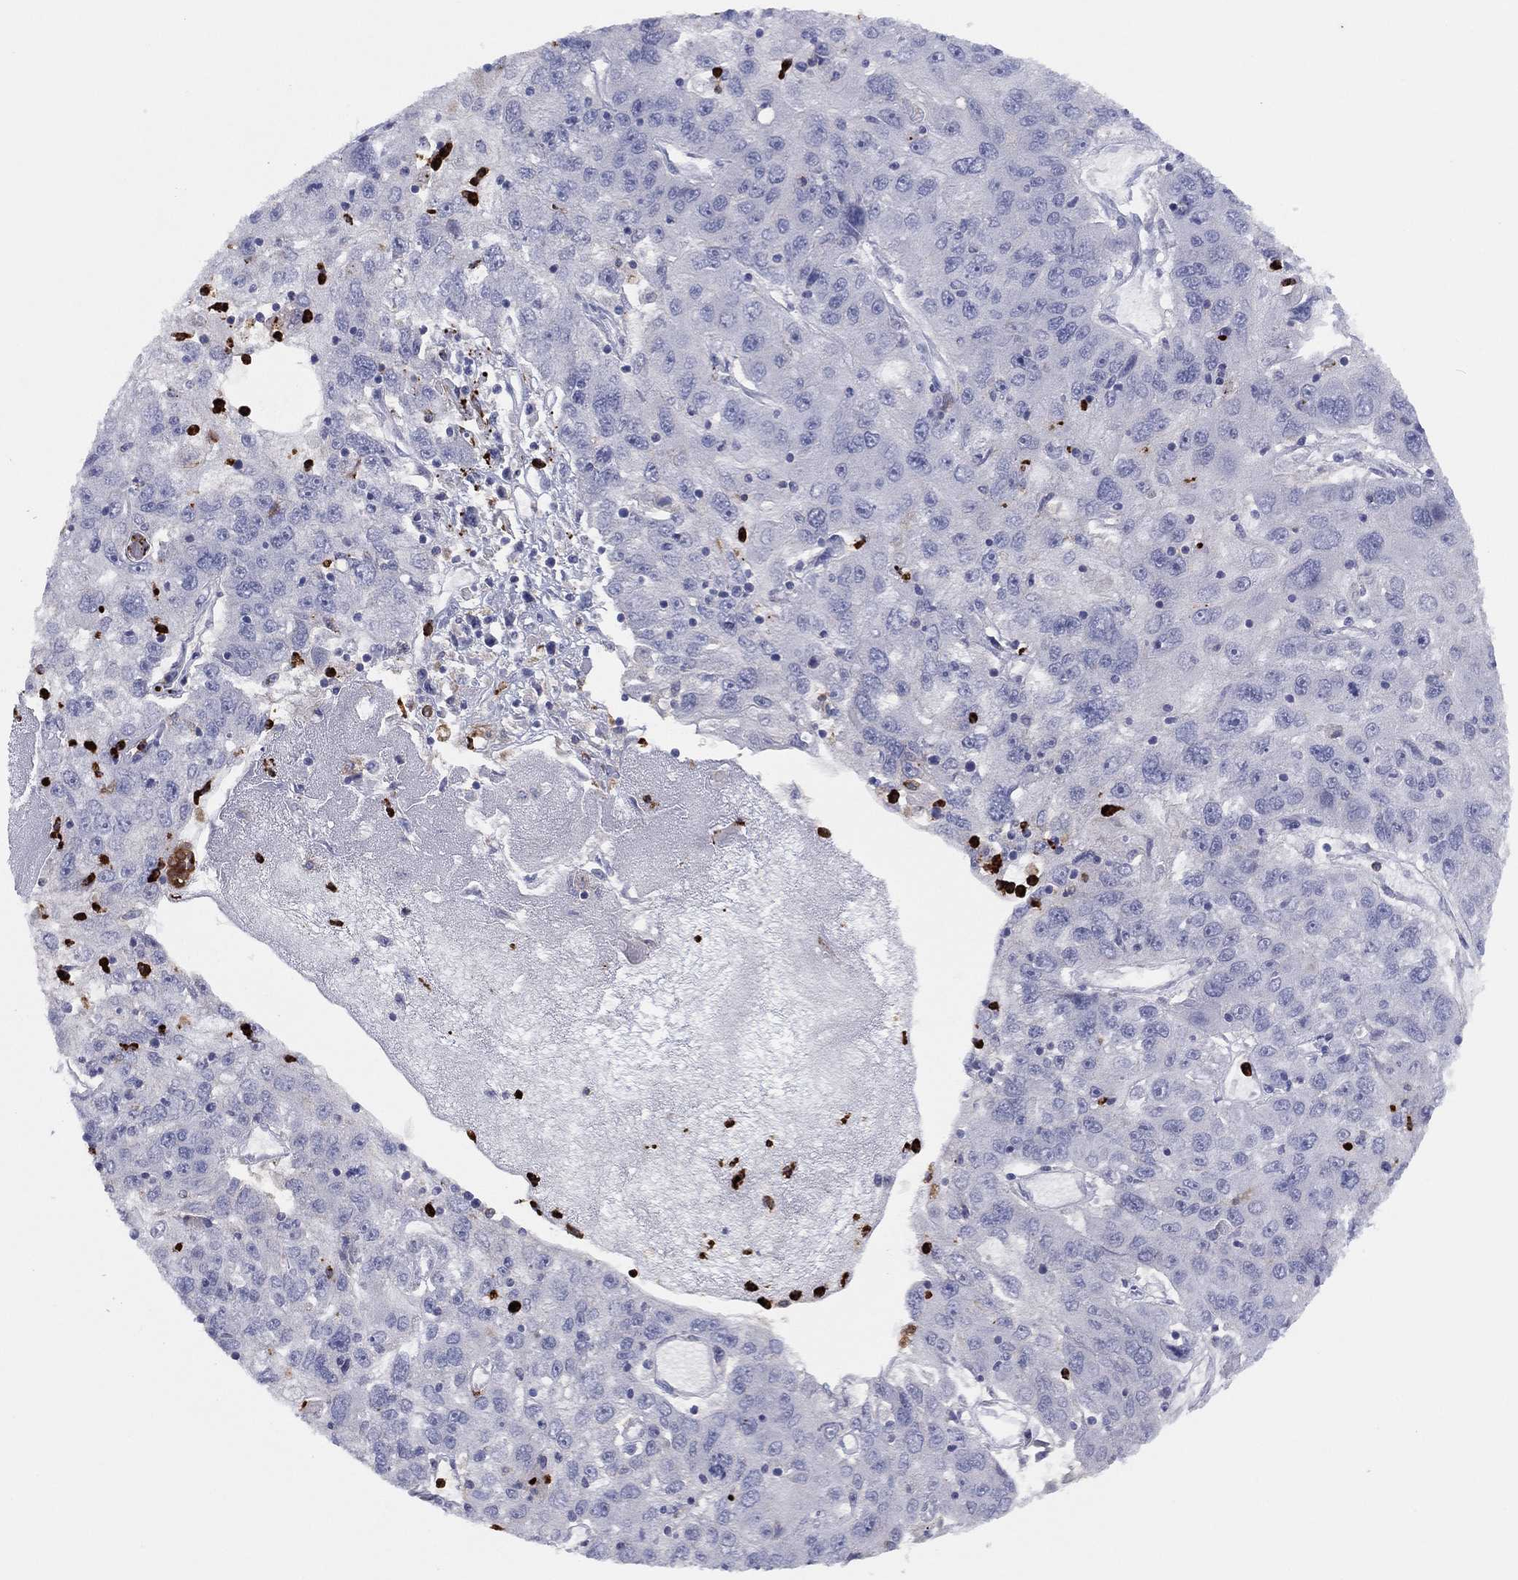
{"staining": {"intensity": "negative", "quantity": "none", "location": "none"}, "tissue": "stomach cancer", "cell_type": "Tumor cells", "image_type": "cancer", "snomed": [{"axis": "morphology", "description": "Adenocarcinoma, NOS"}, {"axis": "topography", "description": "Stomach"}], "caption": "A histopathology image of human stomach cancer is negative for staining in tumor cells.", "gene": "PLAC8", "patient": {"sex": "male", "age": 56}}